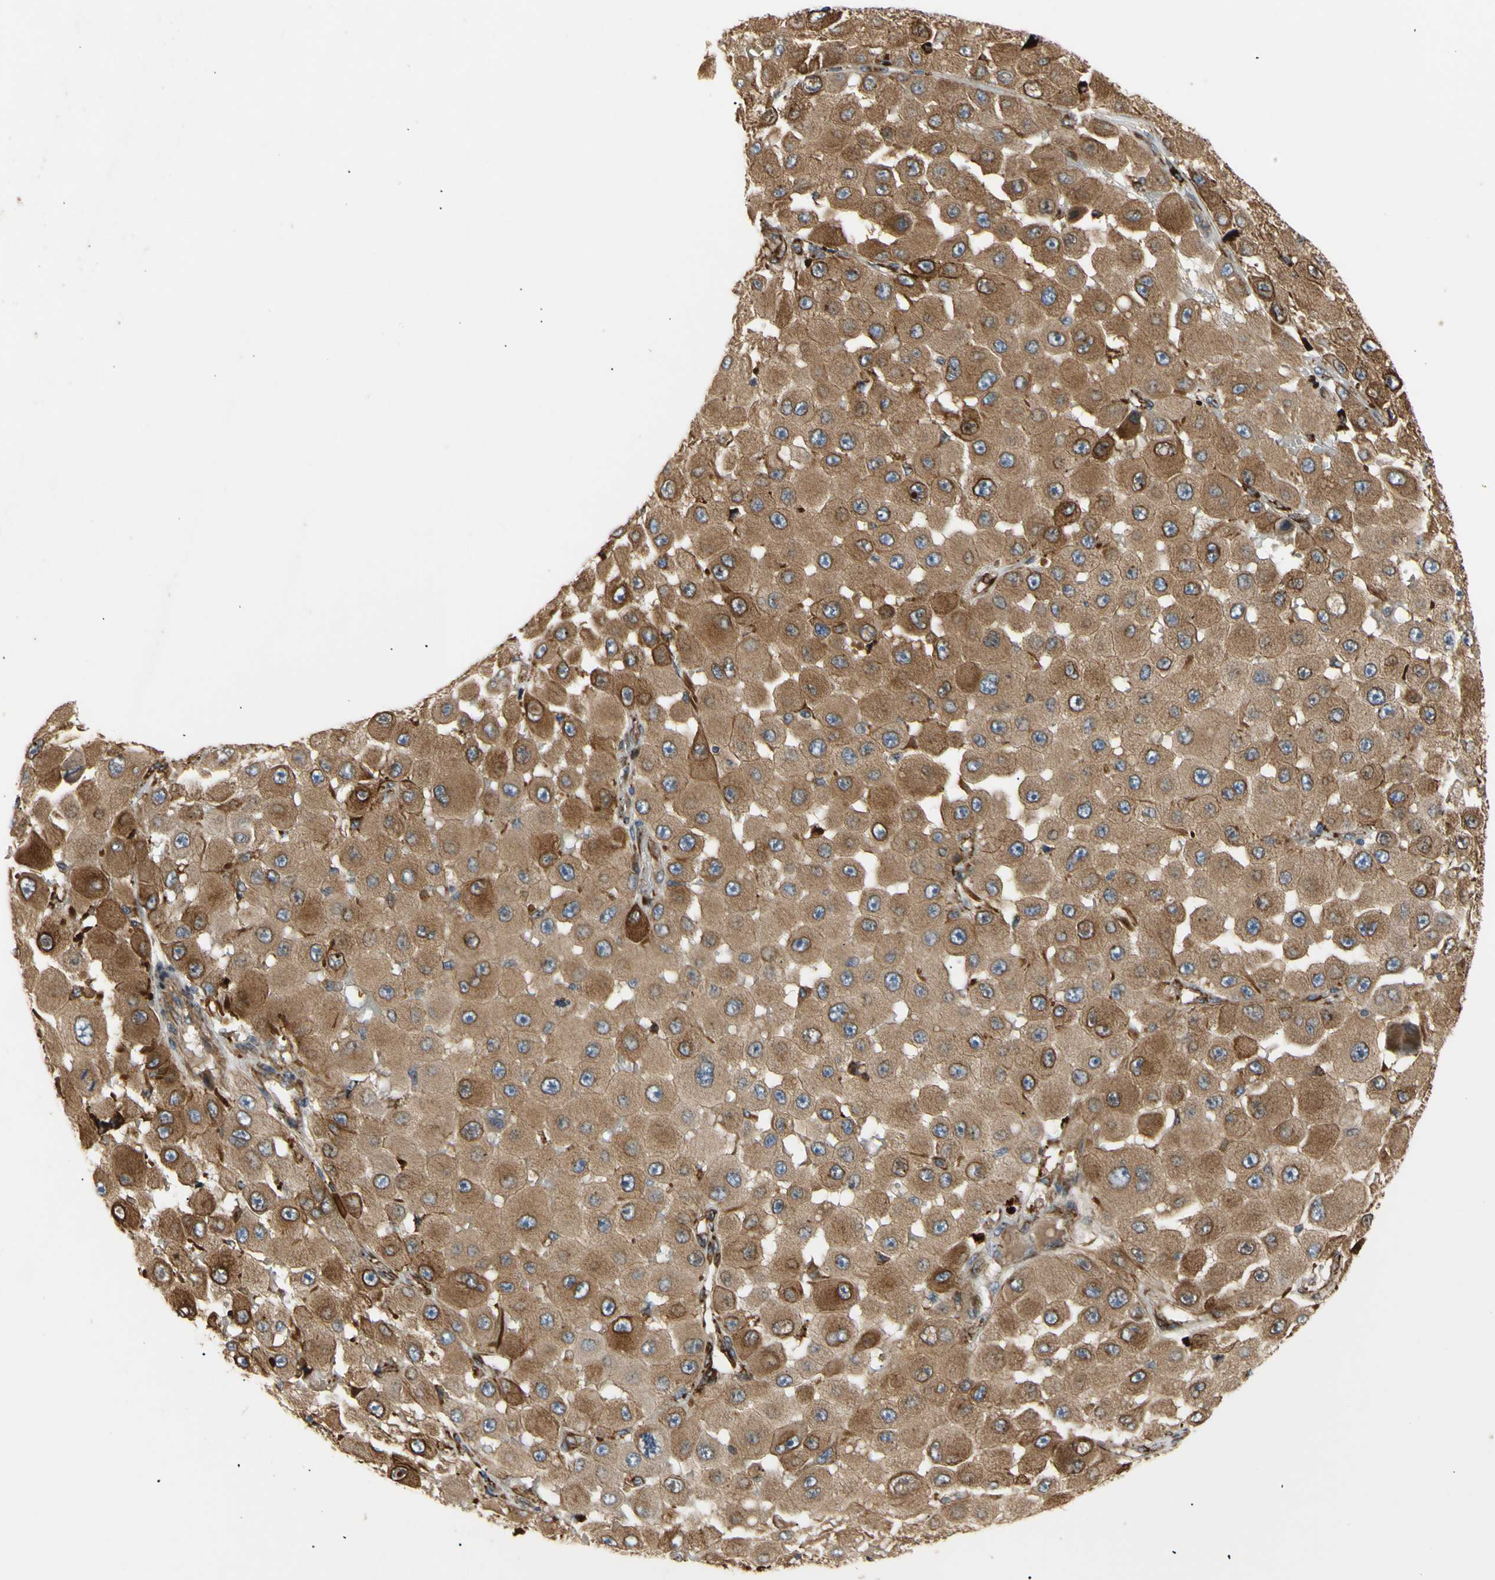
{"staining": {"intensity": "moderate", "quantity": ">75%", "location": "cytoplasmic/membranous"}, "tissue": "melanoma", "cell_type": "Tumor cells", "image_type": "cancer", "snomed": [{"axis": "morphology", "description": "Malignant melanoma, NOS"}, {"axis": "topography", "description": "Skin"}], "caption": "Tumor cells exhibit medium levels of moderate cytoplasmic/membranous expression in approximately >75% of cells in human malignant melanoma. Ihc stains the protein of interest in brown and the nuclei are stained blue.", "gene": "TUBG2", "patient": {"sex": "female", "age": 81}}